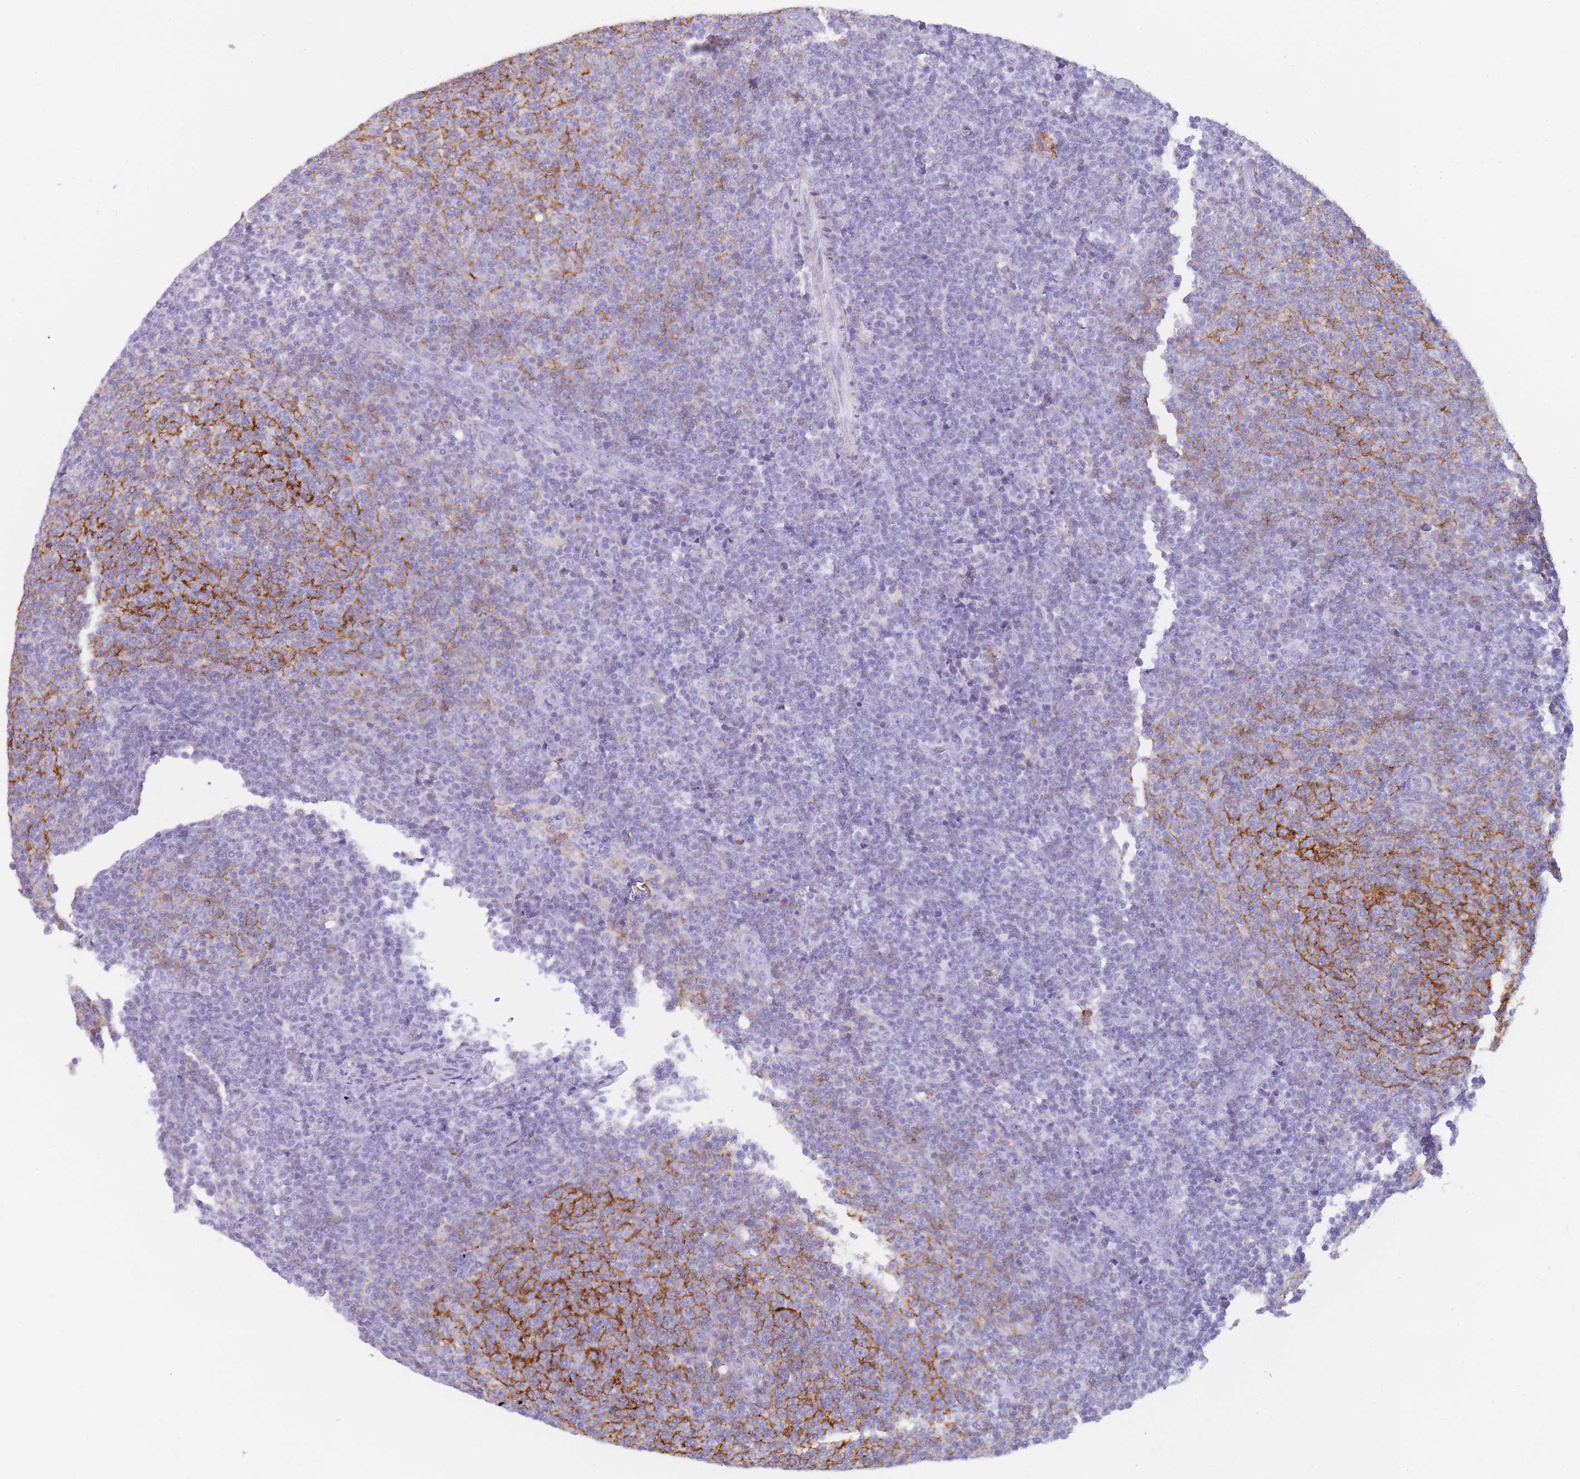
{"staining": {"intensity": "negative", "quantity": "none", "location": "none"}, "tissue": "lymphoma", "cell_type": "Tumor cells", "image_type": "cancer", "snomed": [{"axis": "morphology", "description": "Malignant lymphoma, non-Hodgkin's type, Low grade"}, {"axis": "topography", "description": "Lymph node"}], "caption": "Immunohistochemistry photomicrograph of neoplastic tissue: human lymphoma stained with DAB shows no significant protein staining in tumor cells.", "gene": "CR1L", "patient": {"sex": "male", "age": 66}}